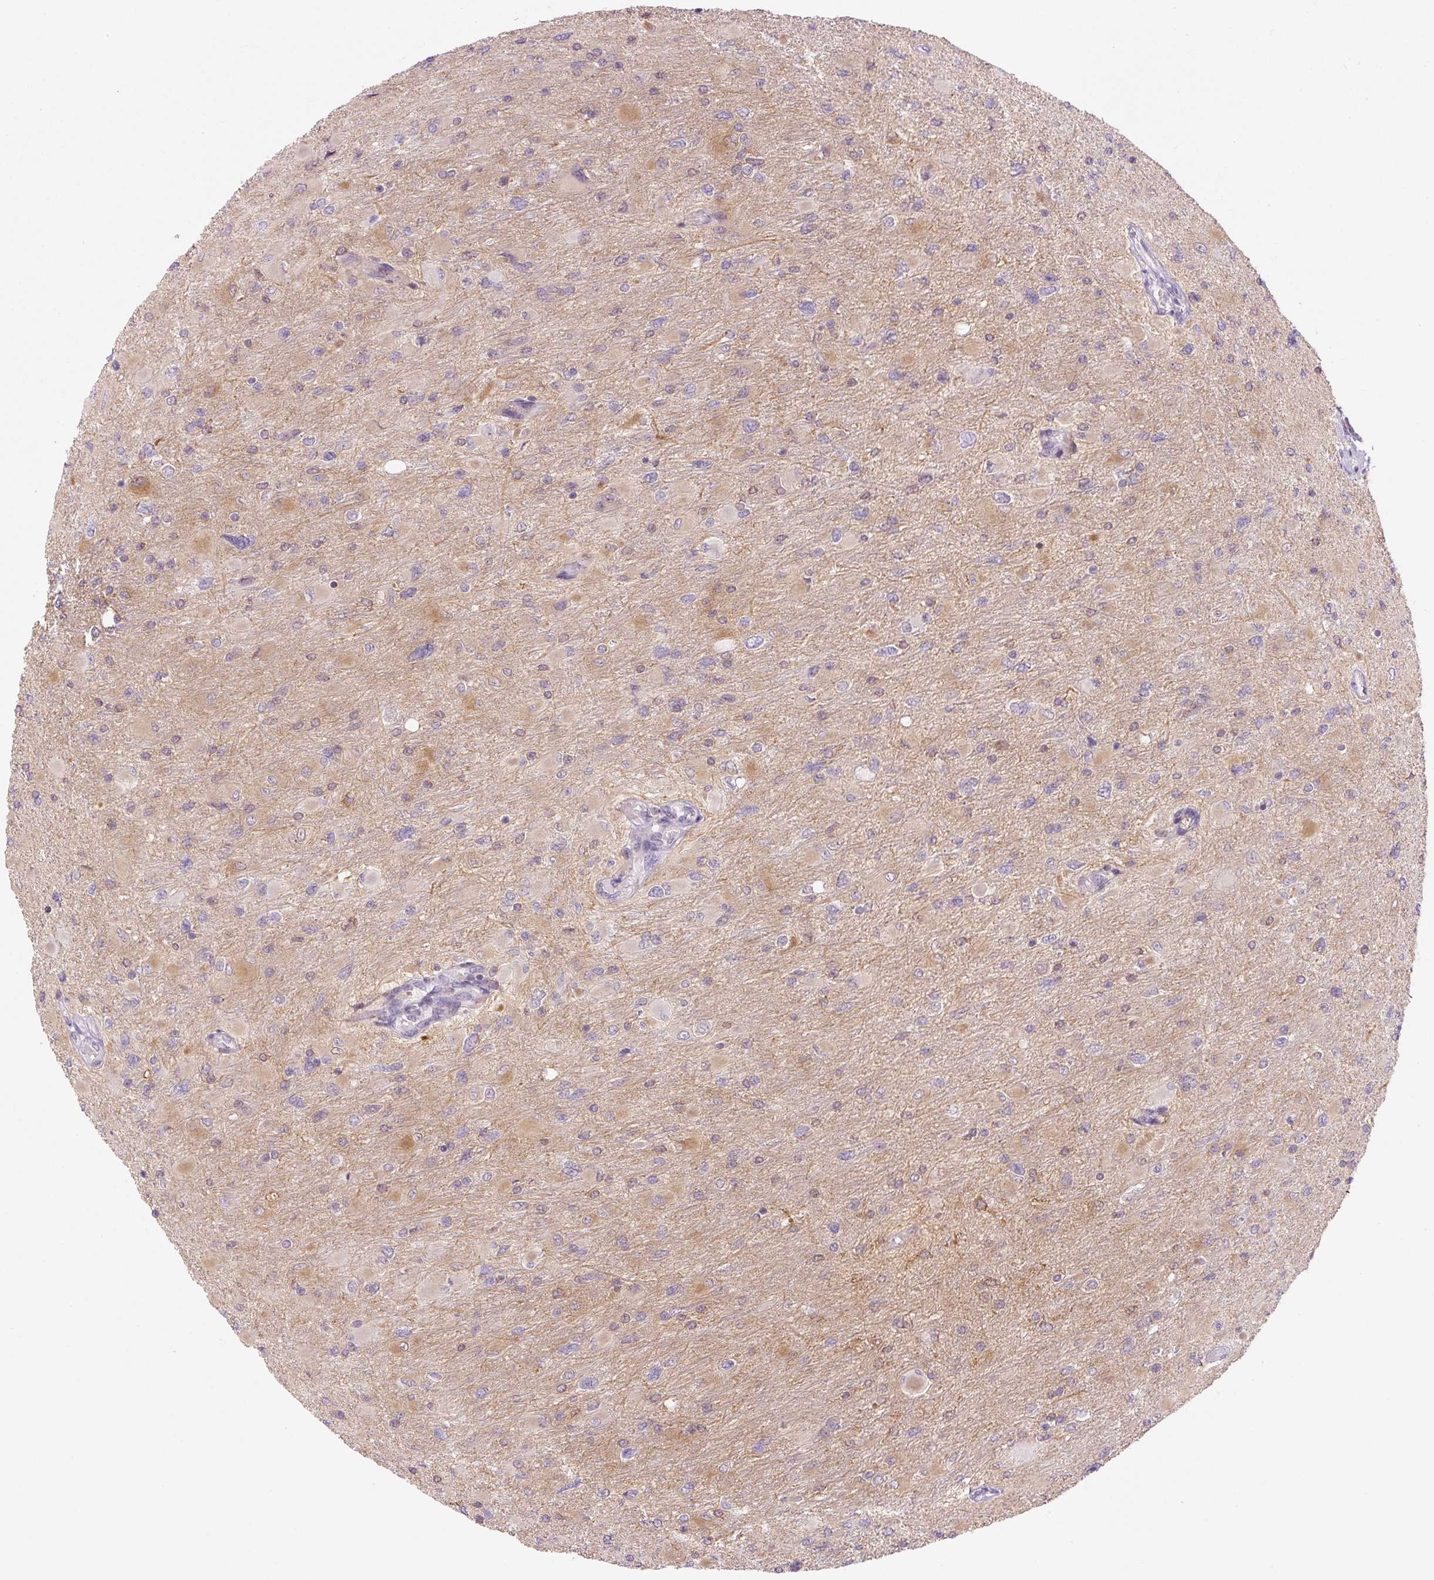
{"staining": {"intensity": "negative", "quantity": "none", "location": "none"}, "tissue": "glioma", "cell_type": "Tumor cells", "image_type": "cancer", "snomed": [{"axis": "morphology", "description": "Glioma, malignant, High grade"}, {"axis": "topography", "description": "Cerebral cortex"}], "caption": "High-grade glioma (malignant) was stained to show a protein in brown. There is no significant positivity in tumor cells.", "gene": "SPSB2", "patient": {"sex": "female", "age": 36}}